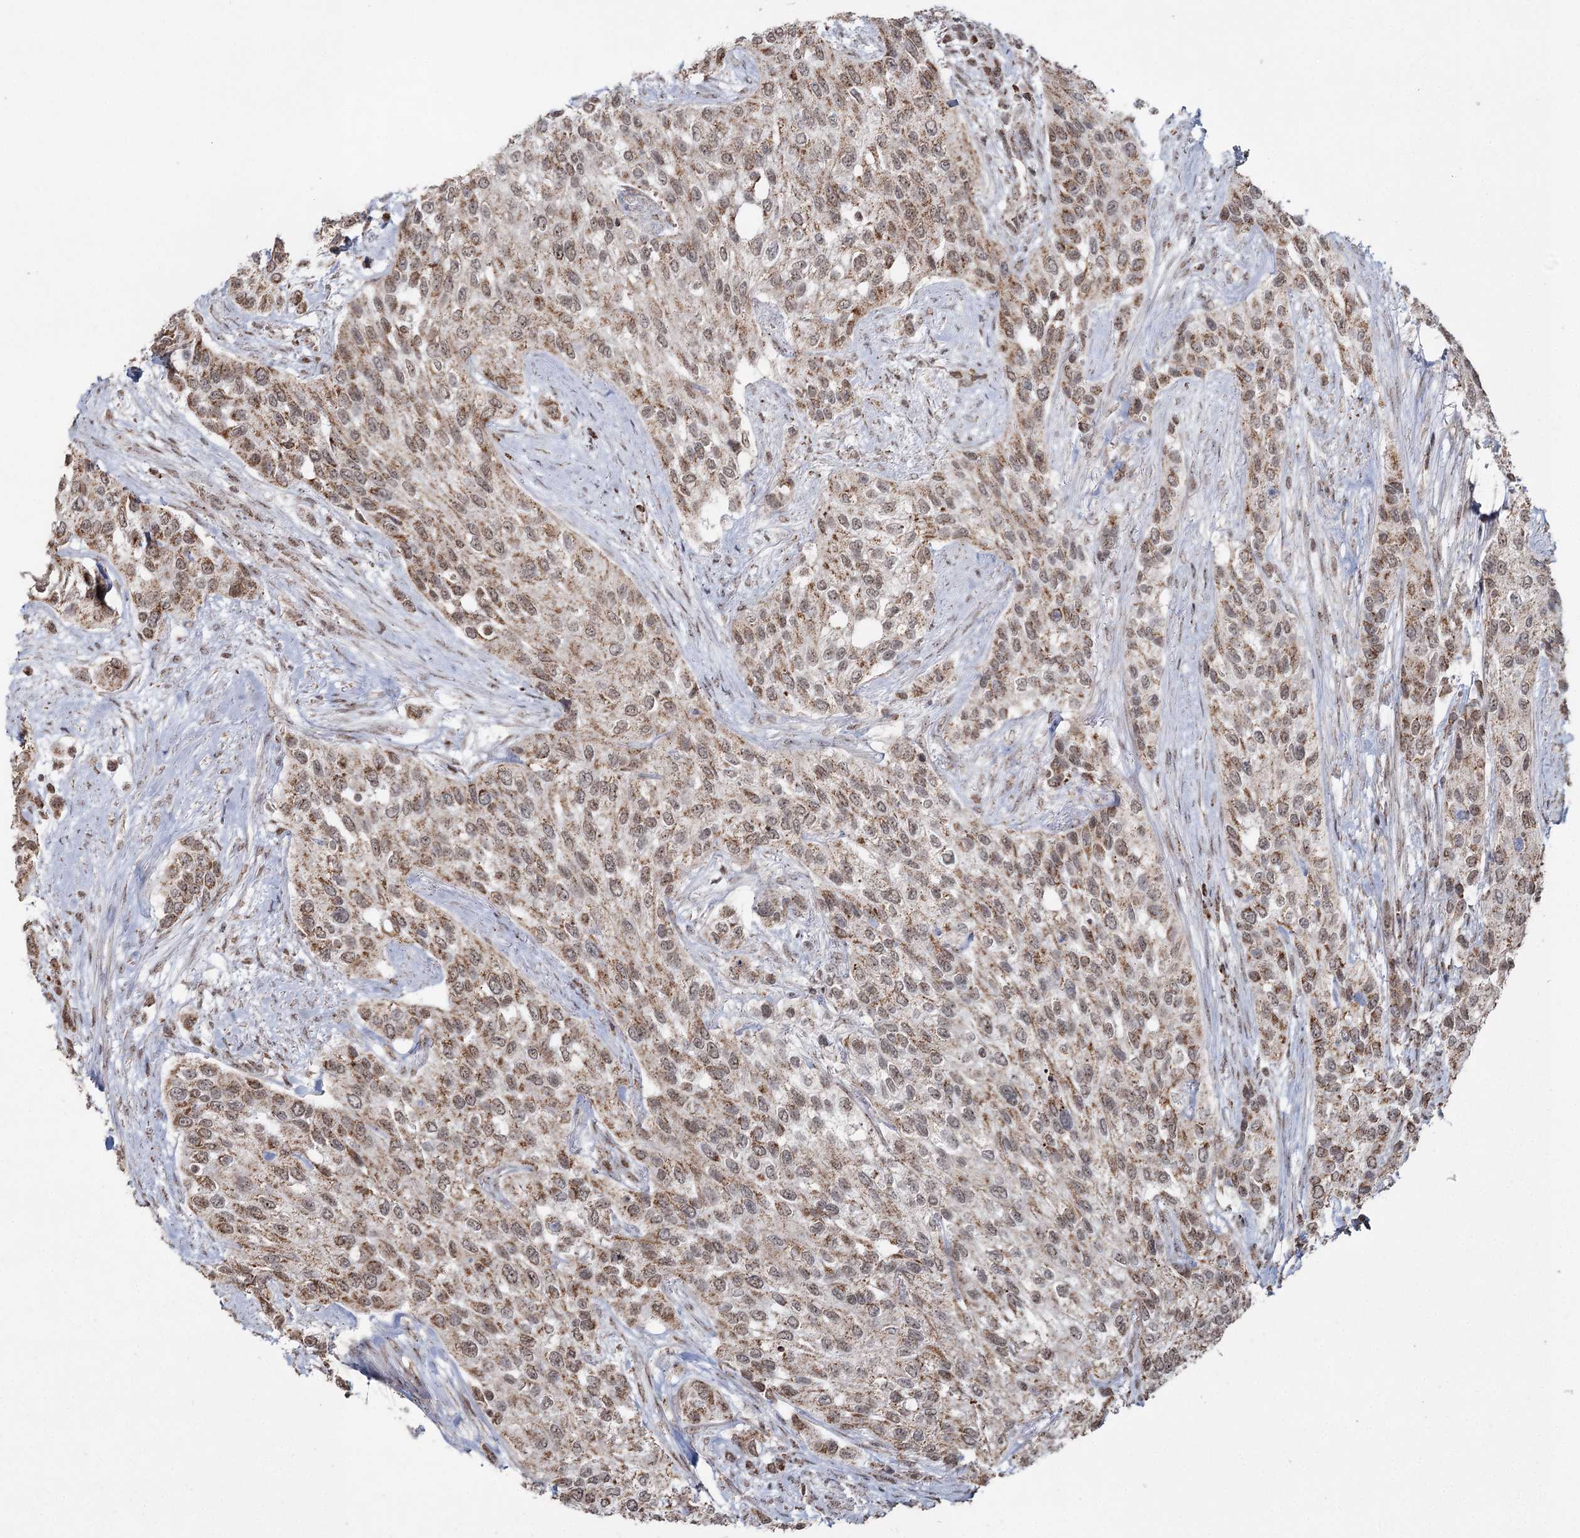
{"staining": {"intensity": "moderate", "quantity": ">75%", "location": "cytoplasmic/membranous,nuclear"}, "tissue": "urothelial cancer", "cell_type": "Tumor cells", "image_type": "cancer", "snomed": [{"axis": "morphology", "description": "Normal tissue, NOS"}, {"axis": "morphology", "description": "Urothelial carcinoma, High grade"}, {"axis": "topography", "description": "Vascular tissue"}, {"axis": "topography", "description": "Urinary bladder"}], "caption": "Immunohistochemistry photomicrograph of neoplastic tissue: human urothelial carcinoma (high-grade) stained using immunohistochemistry (IHC) reveals medium levels of moderate protein expression localized specifically in the cytoplasmic/membranous and nuclear of tumor cells, appearing as a cytoplasmic/membranous and nuclear brown color.", "gene": "PDHX", "patient": {"sex": "female", "age": 56}}